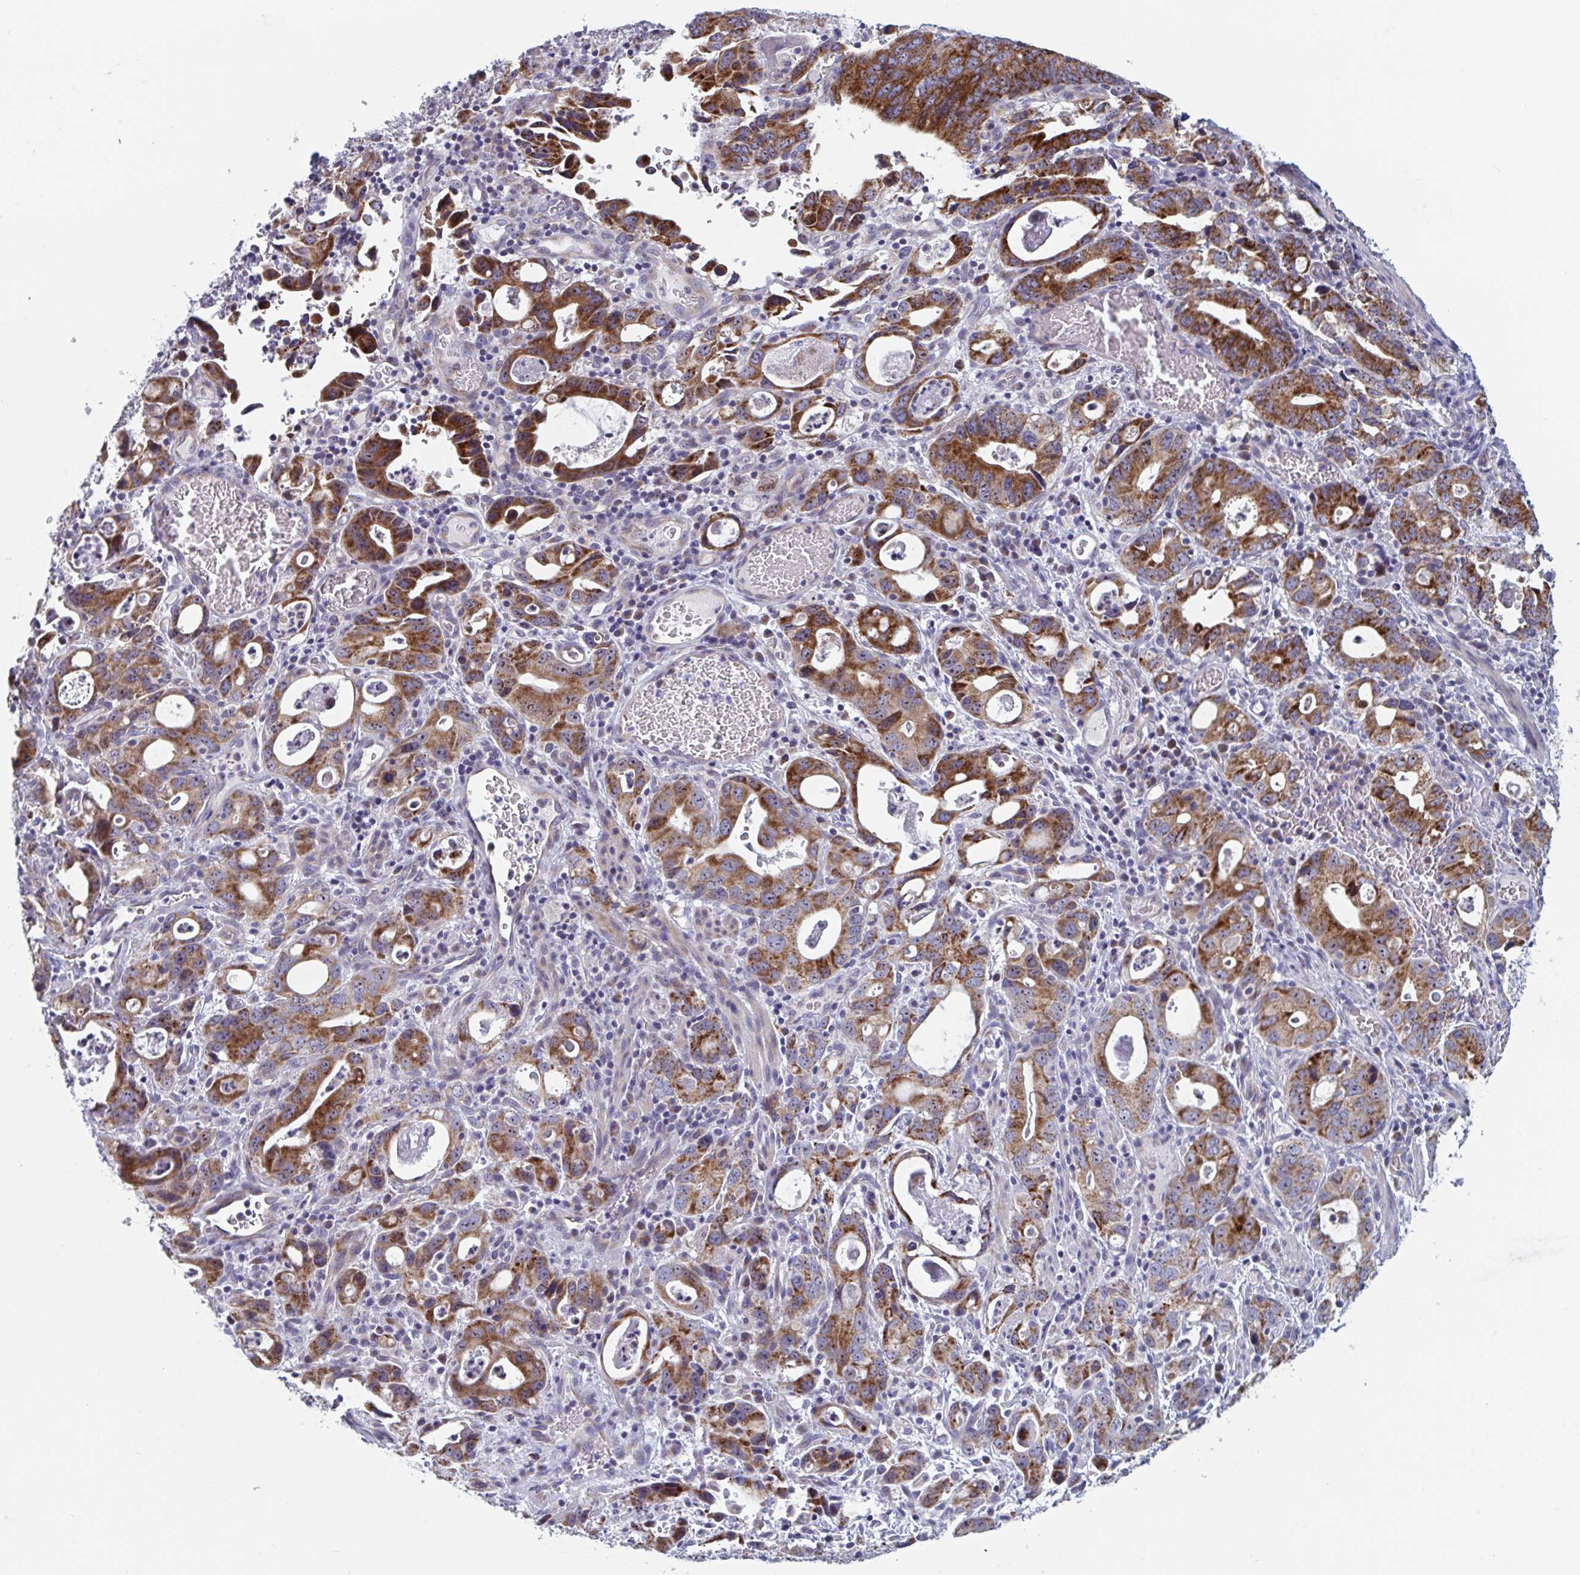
{"staining": {"intensity": "strong", "quantity": ">75%", "location": "cytoplasmic/membranous,nuclear"}, "tissue": "stomach cancer", "cell_type": "Tumor cells", "image_type": "cancer", "snomed": [{"axis": "morphology", "description": "Adenocarcinoma, NOS"}, {"axis": "topography", "description": "Stomach, upper"}], "caption": "Immunohistochemistry histopathology image of neoplastic tissue: stomach adenocarcinoma stained using immunohistochemistry shows high levels of strong protein expression localized specifically in the cytoplasmic/membranous and nuclear of tumor cells, appearing as a cytoplasmic/membranous and nuclear brown color.", "gene": "MRPL53", "patient": {"sex": "male", "age": 74}}